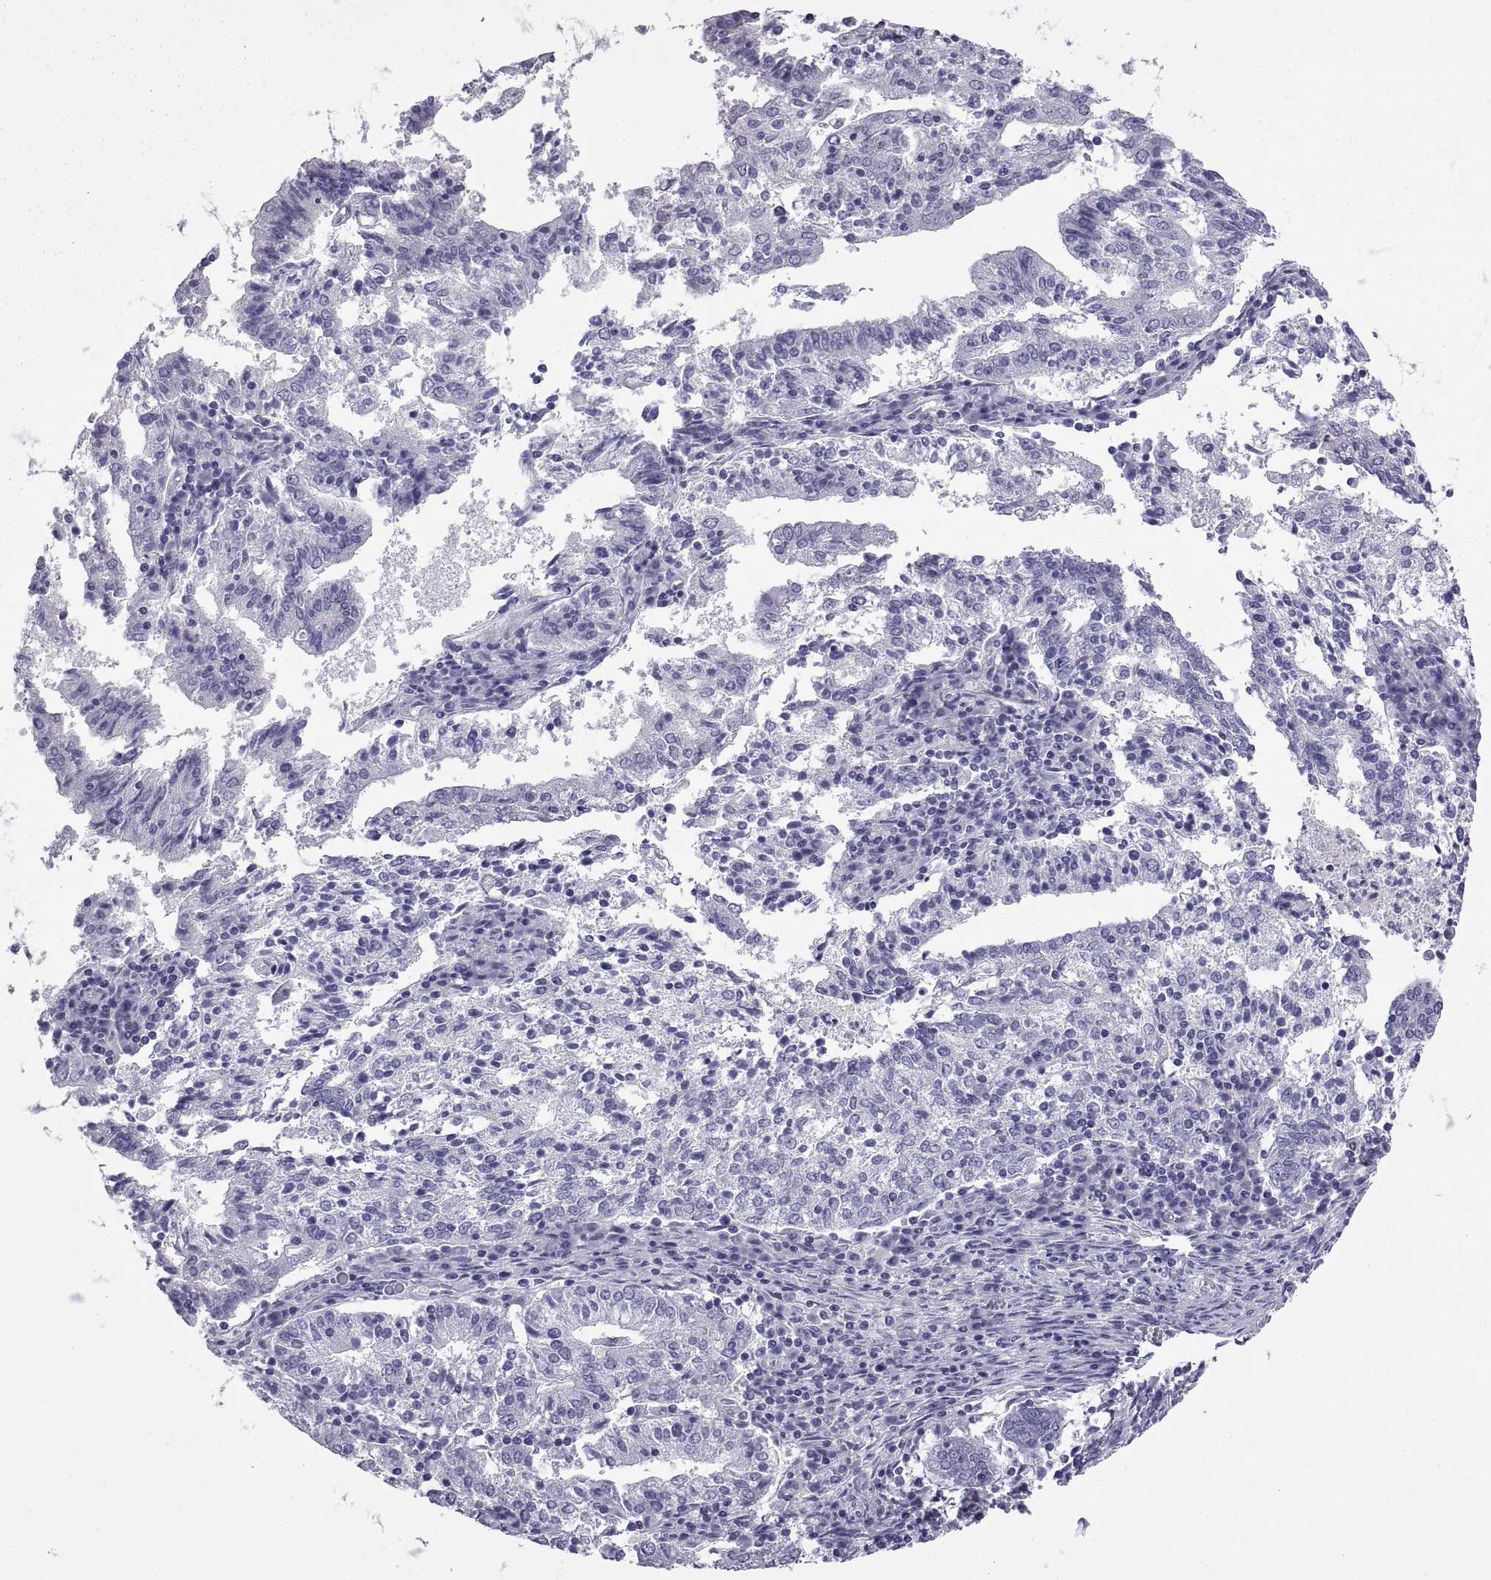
{"staining": {"intensity": "negative", "quantity": "none", "location": "none"}, "tissue": "endometrial cancer", "cell_type": "Tumor cells", "image_type": "cancer", "snomed": [{"axis": "morphology", "description": "Adenocarcinoma, NOS"}, {"axis": "topography", "description": "Endometrium"}], "caption": "IHC micrograph of neoplastic tissue: human endometrial cancer stained with DAB (3,3'-diaminobenzidine) exhibits no significant protein expression in tumor cells.", "gene": "SPDYE1", "patient": {"sex": "female", "age": 82}}